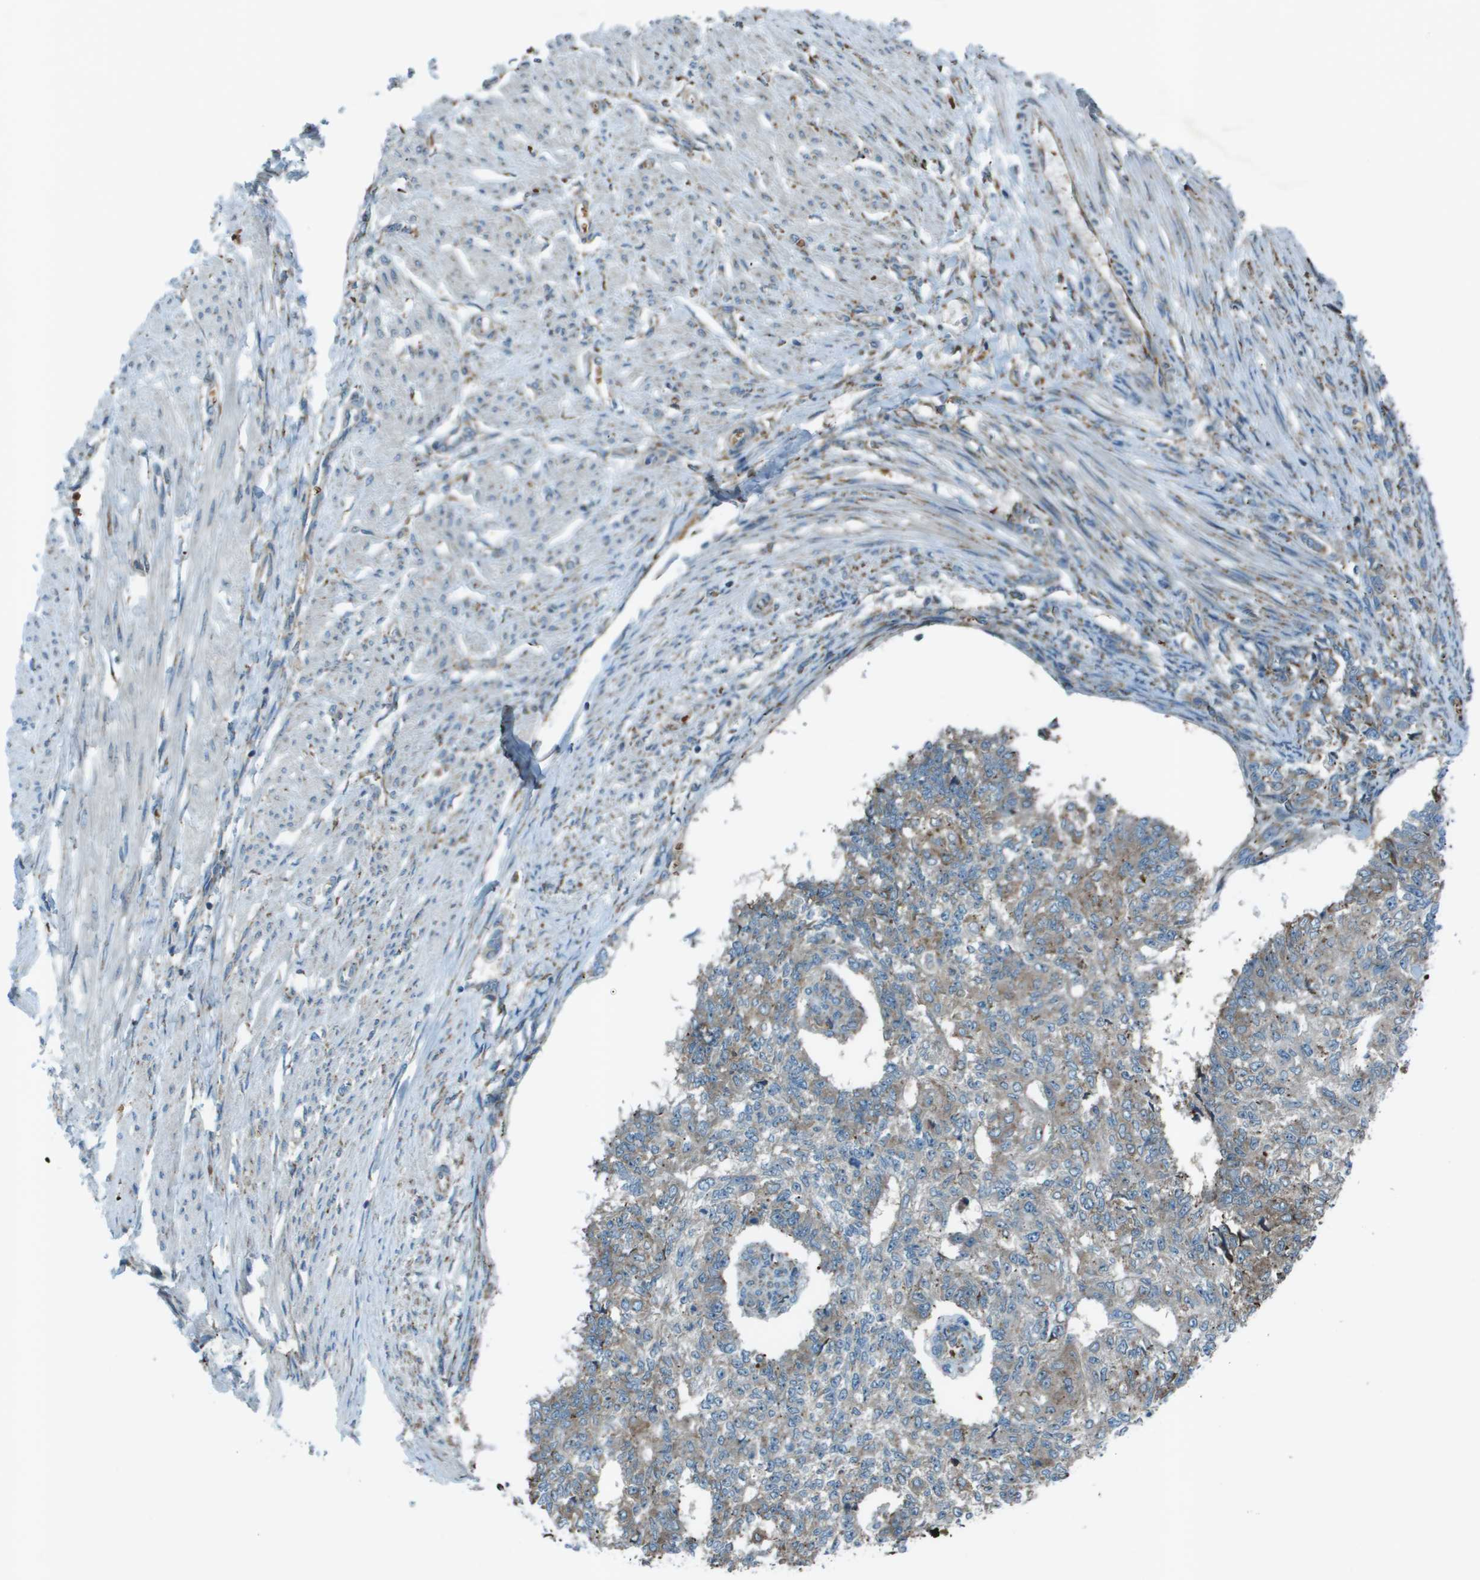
{"staining": {"intensity": "weak", "quantity": "<25%", "location": "cytoplasmic/membranous"}, "tissue": "endometrial cancer", "cell_type": "Tumor cells", "image_type": "cancer", "snomed": [{"axis": "morphology", "description": "Adenocarcinoma, NOS"}, {"axis": "topography", "description": "Endometrium"}], "caption": "Histopathology image shows no significant protein expression in tumor cells of adenocarcinoma (endometrial). (DAB (3,3'-diaminobenzidine) IHC, high magnification).", "gene": "UTS2", "patient": {"sex": "female", "age": 32}}